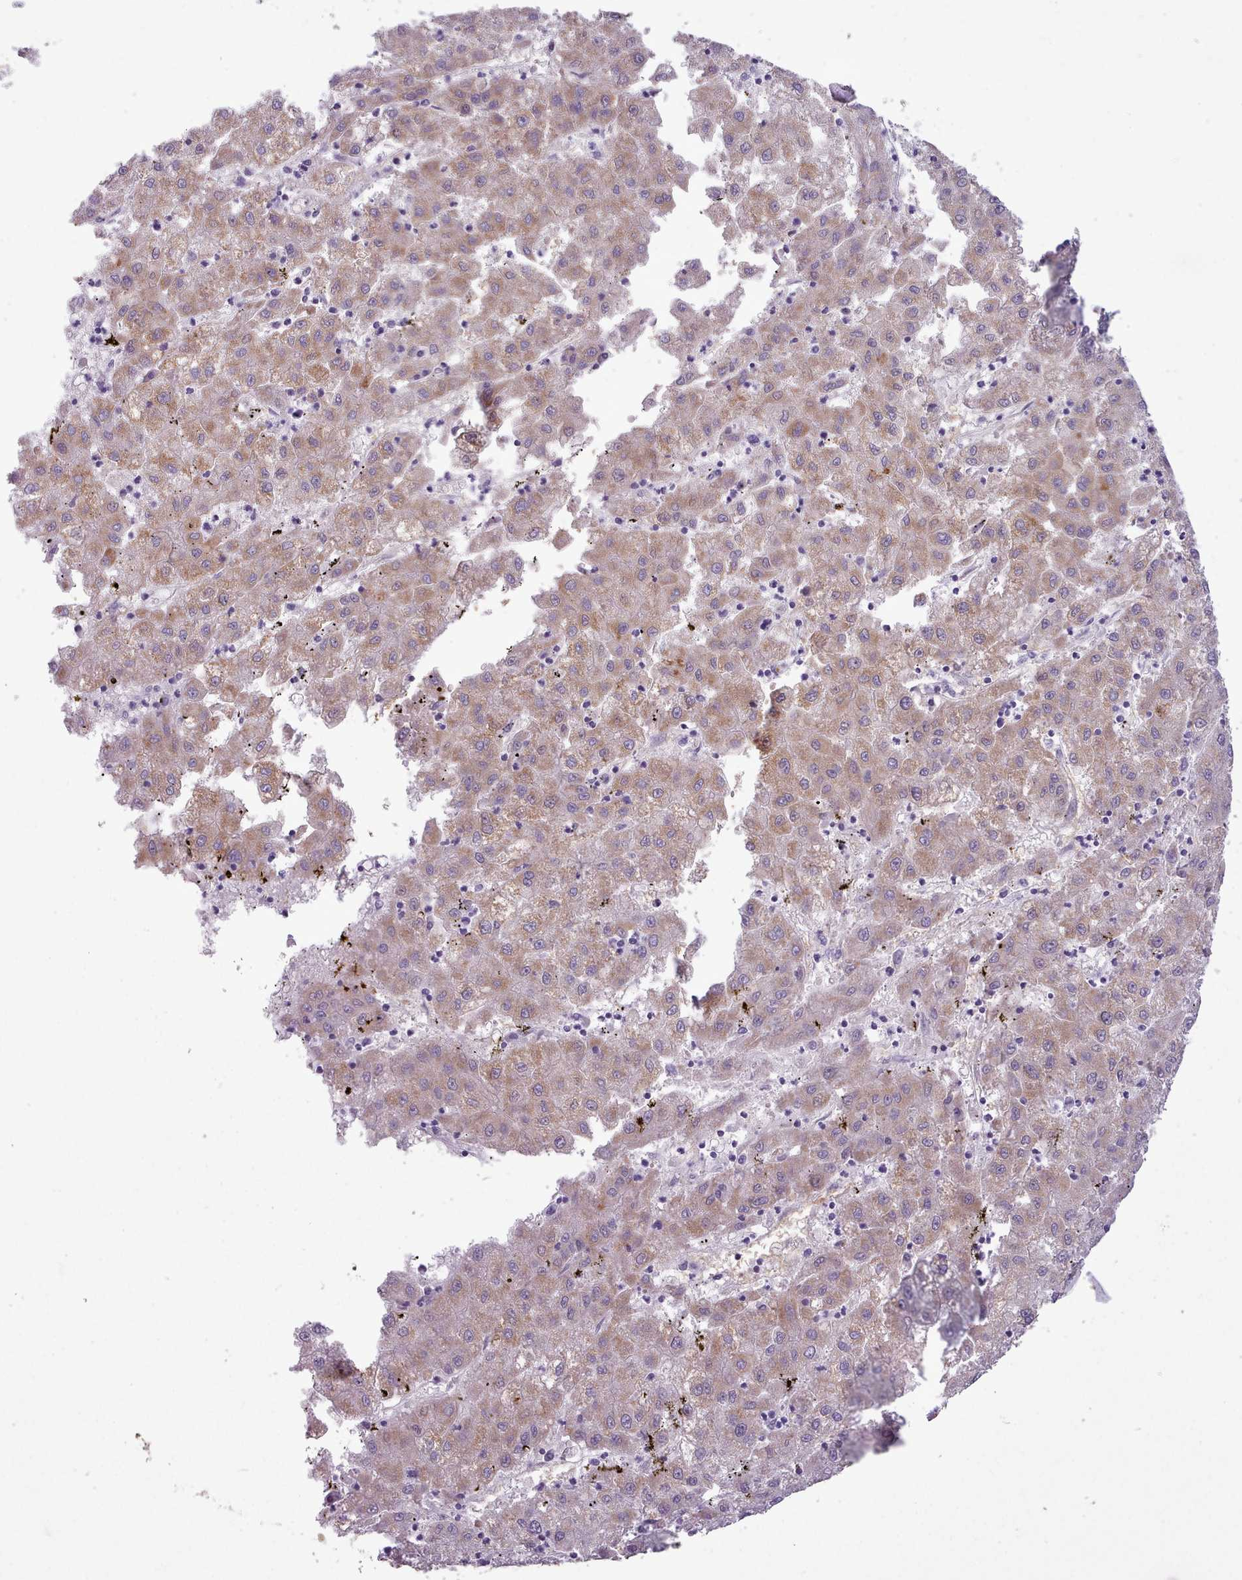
{"staining": {"intensity": "weak", "quantity": ">75%", "location": "cytoplasmic/membranous"}, "tissue": "liver cancer", "cell_type": "Tumor cells", "image_type": "cancer", "snomed": [{"axis": "morphology", "description": "Carcinoma, Hepatocellular, NOS"}, {"axis": "topography", "description": "Liver"}], "caption": "Human hepatocellular carcinoma (liver) stained for a protein (brown) demonstrates weak cytoplasmic/membranous positive positivity in approximately >75% of tumor cells.", "gene": "AK4", "patient": {"sex": "male", "age": 72}}